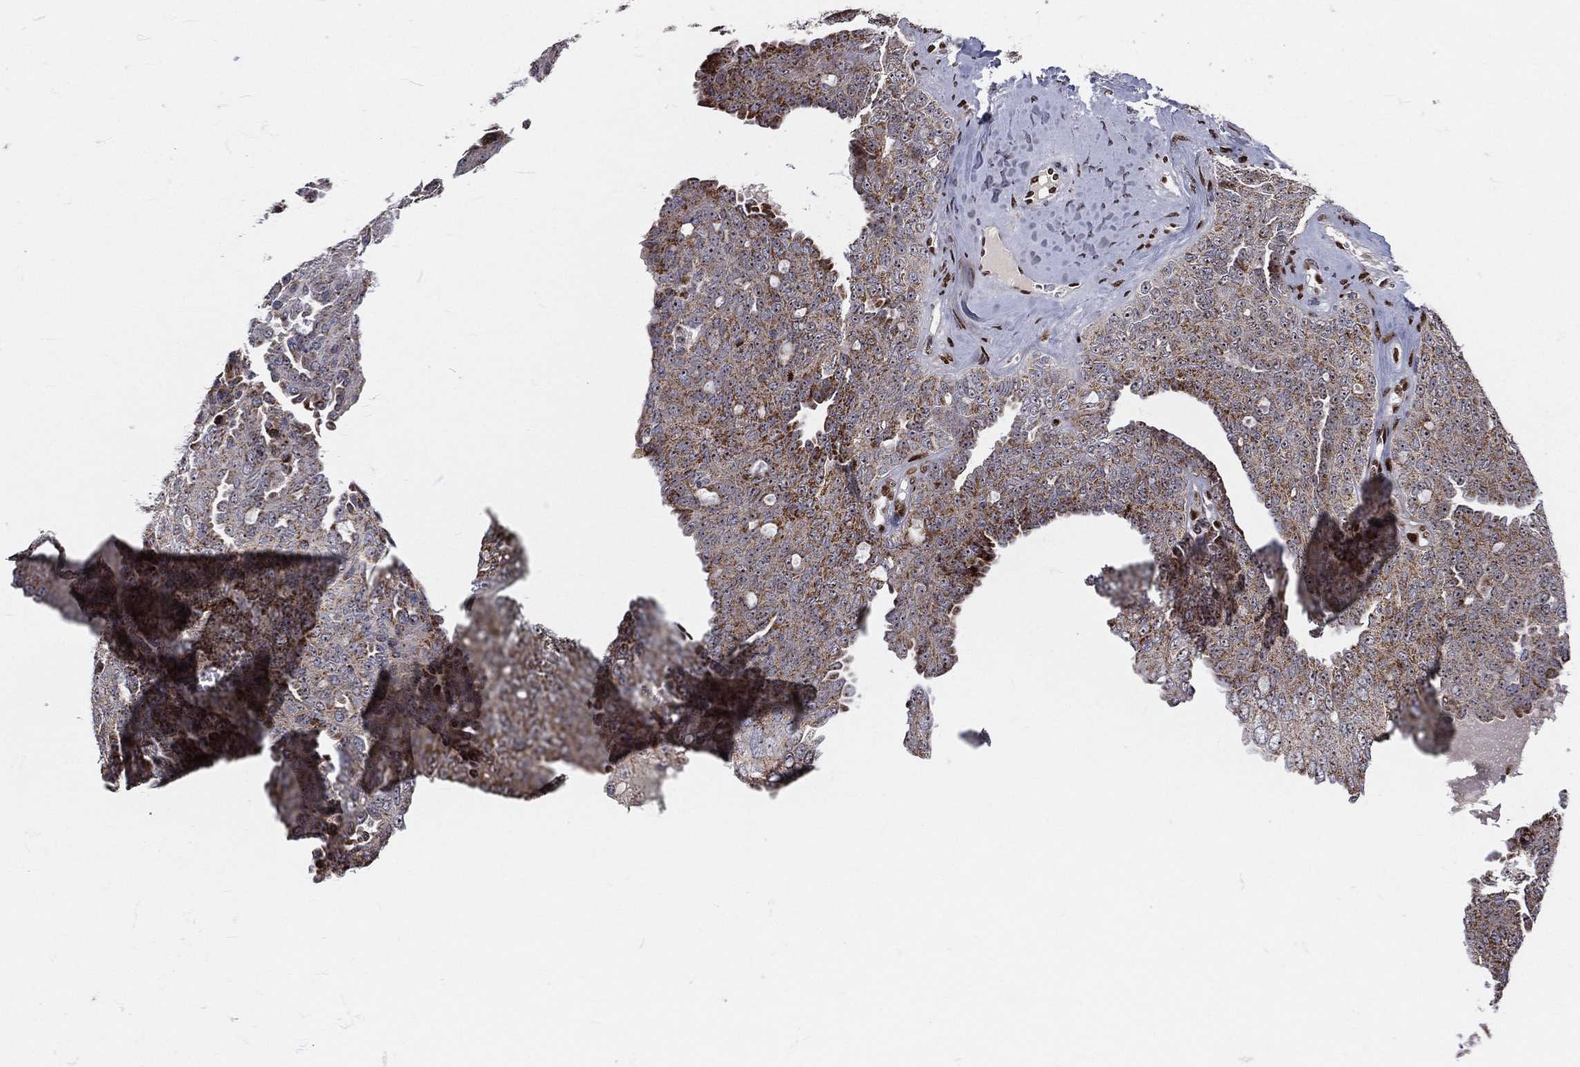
{"staining": {"intensity": "moderate", "quantity": "25%-75%", "location": "cytoplasmic/membranous"}, "tissue": "ovarian cancer", "cell_type": "Tumor cells", "image_type": "cancer", "snomed": [{"axis": "morphology", "description": "Cystadenocarcinoma, serous, NOS"}, {"axis": "topography", "description": "Ovary"}], "caption": "Serous cystadenocarcinoma (ovarian) stained with a protein marker displays moderate staining in tumor cells.", "gene": "ZEB1", "patient": {"sex": "female", "age": 71}}